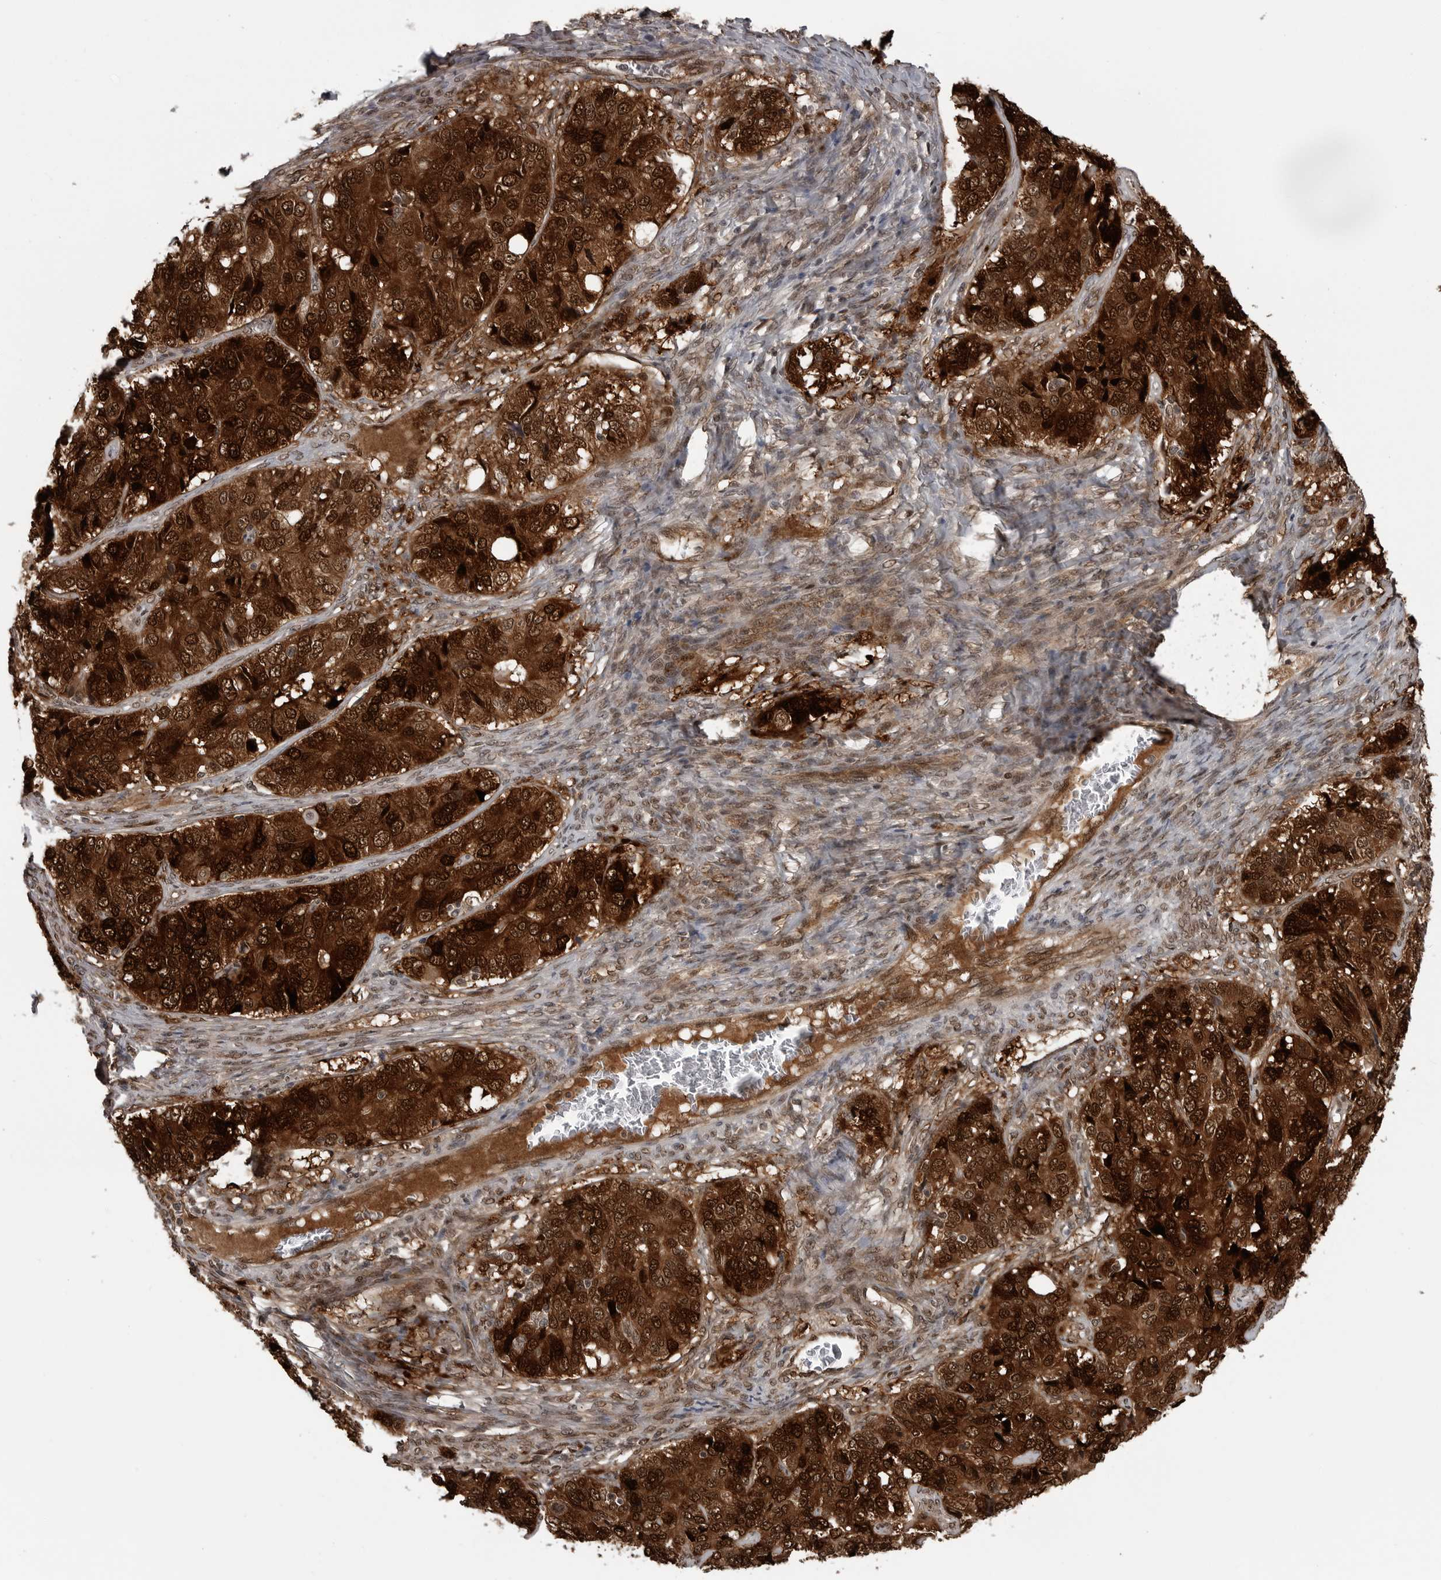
{"staining": {"intensity": "strong", "quantity": ">75%", "location": "cytoplasmic/membranous,nuclear"}, "tissue": "ovarian cancer", "cell_type": "Tumor cells", "image_type": "cancer", "snomed": [{"axis": "morphology", "description": "Carcinoma, endometroid"}, {"axis": "topography", "description": "Ovary"}], "caption": "The image demonstrates a brown stain indicating the presence of a protein in the cytoplasmic/membranous and nuclear of tumor cells in ovarian cancer.", "gene": "SMAD2", "patient": {"sex": "female", "age": 51}}